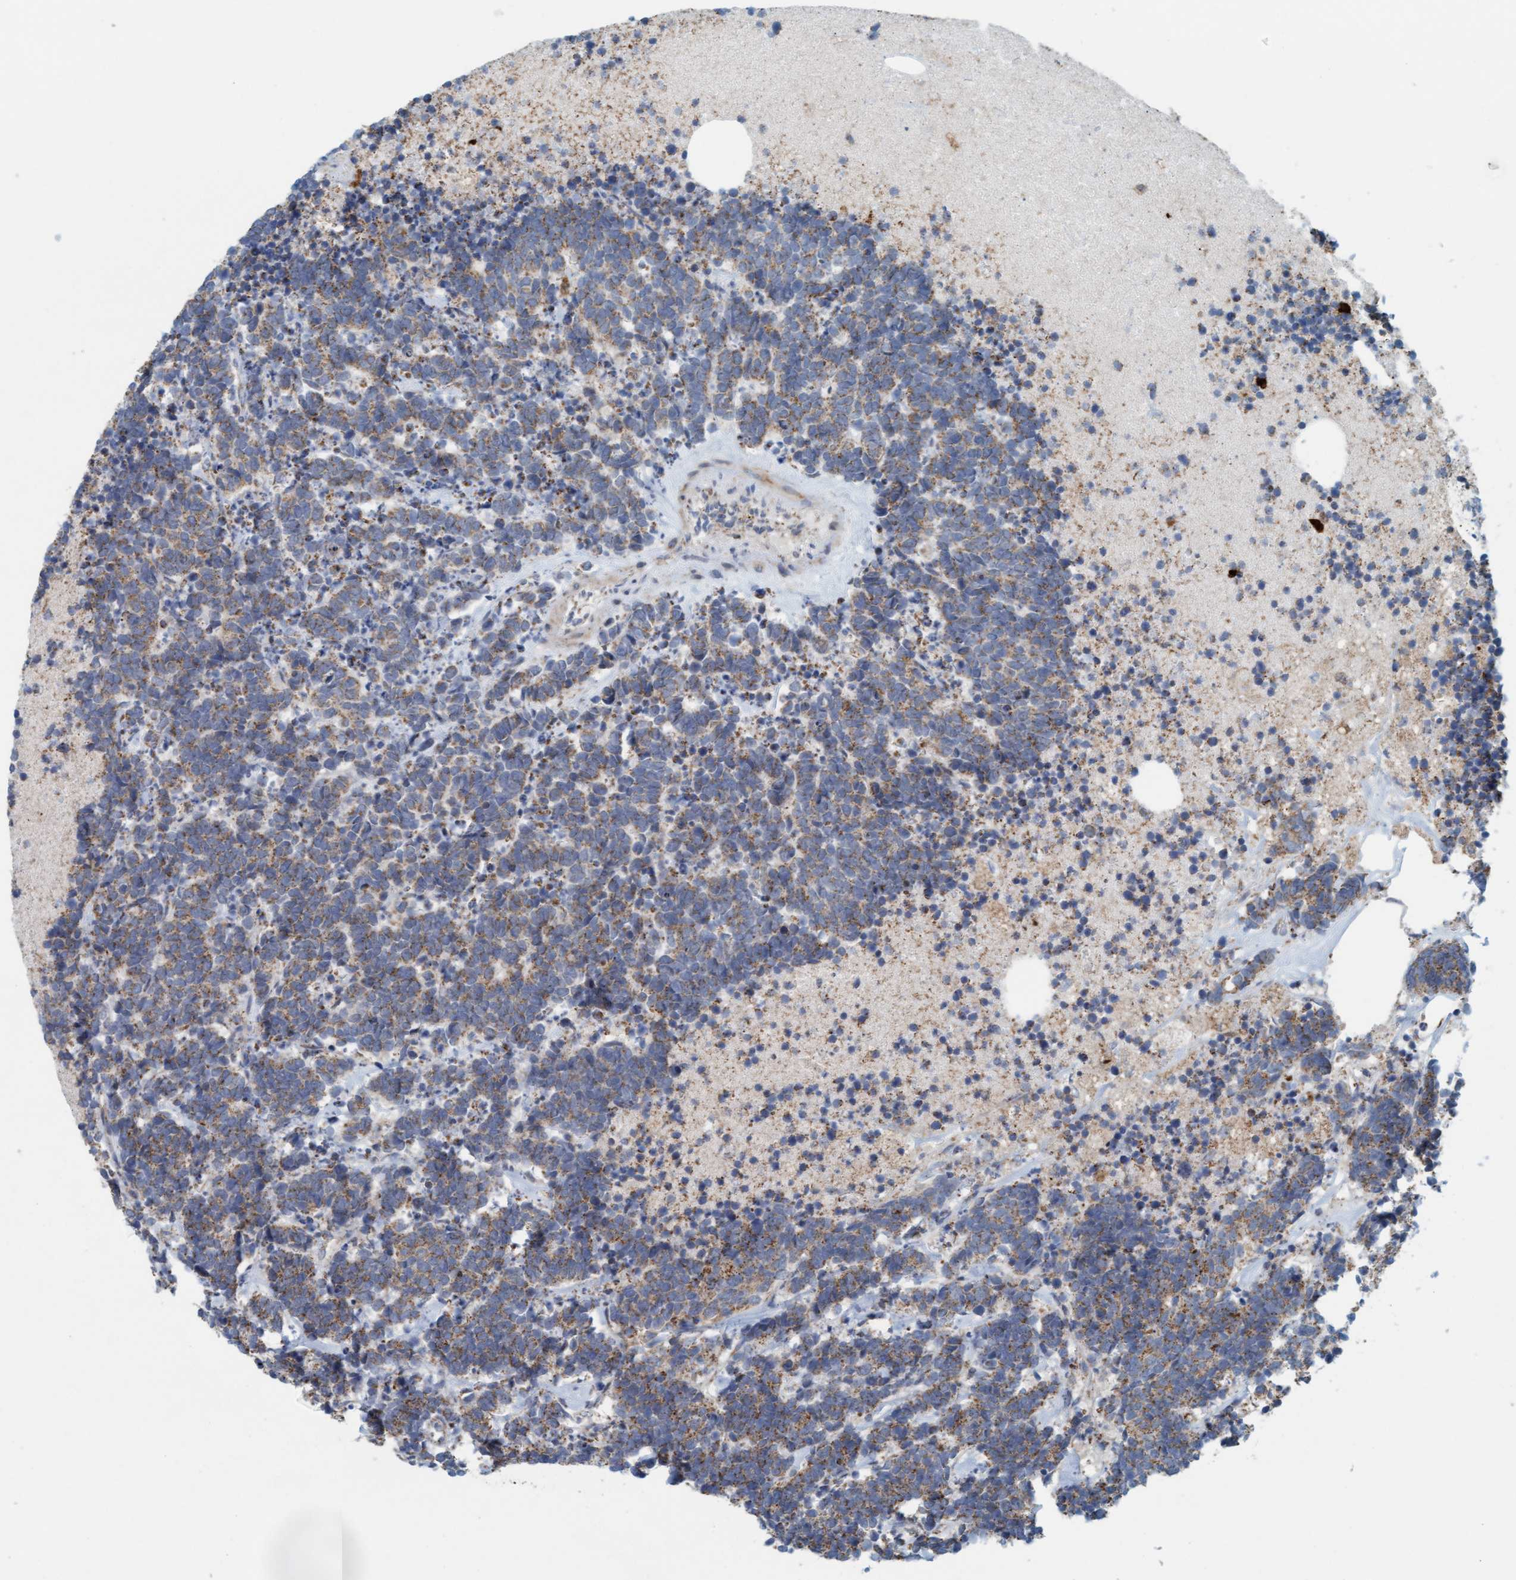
{"staining": {"intensity": "weak", "quantity": ">75%", "location": "cytoplasmic/membranous"}, "tissue": "carcinoid", "cell_type": "Tumor cells", "image_type": "cancer", "snomed": [{"axis": "morphology", "description": "Carcinoma, NOS"}, {"axis": "morphology", "description": "Carcinoid, malignant, NOS"}, {"axis": "topography", "description": "Urinary bladder"}], "caption": "Protein staining of carcinoid (malignant) tissue exhibits weak cytoplasmic/membranous expression in approximately >75% of tumor cells.", "gene": "B9D1", "patient": {"sex": "male", "age": 57}}